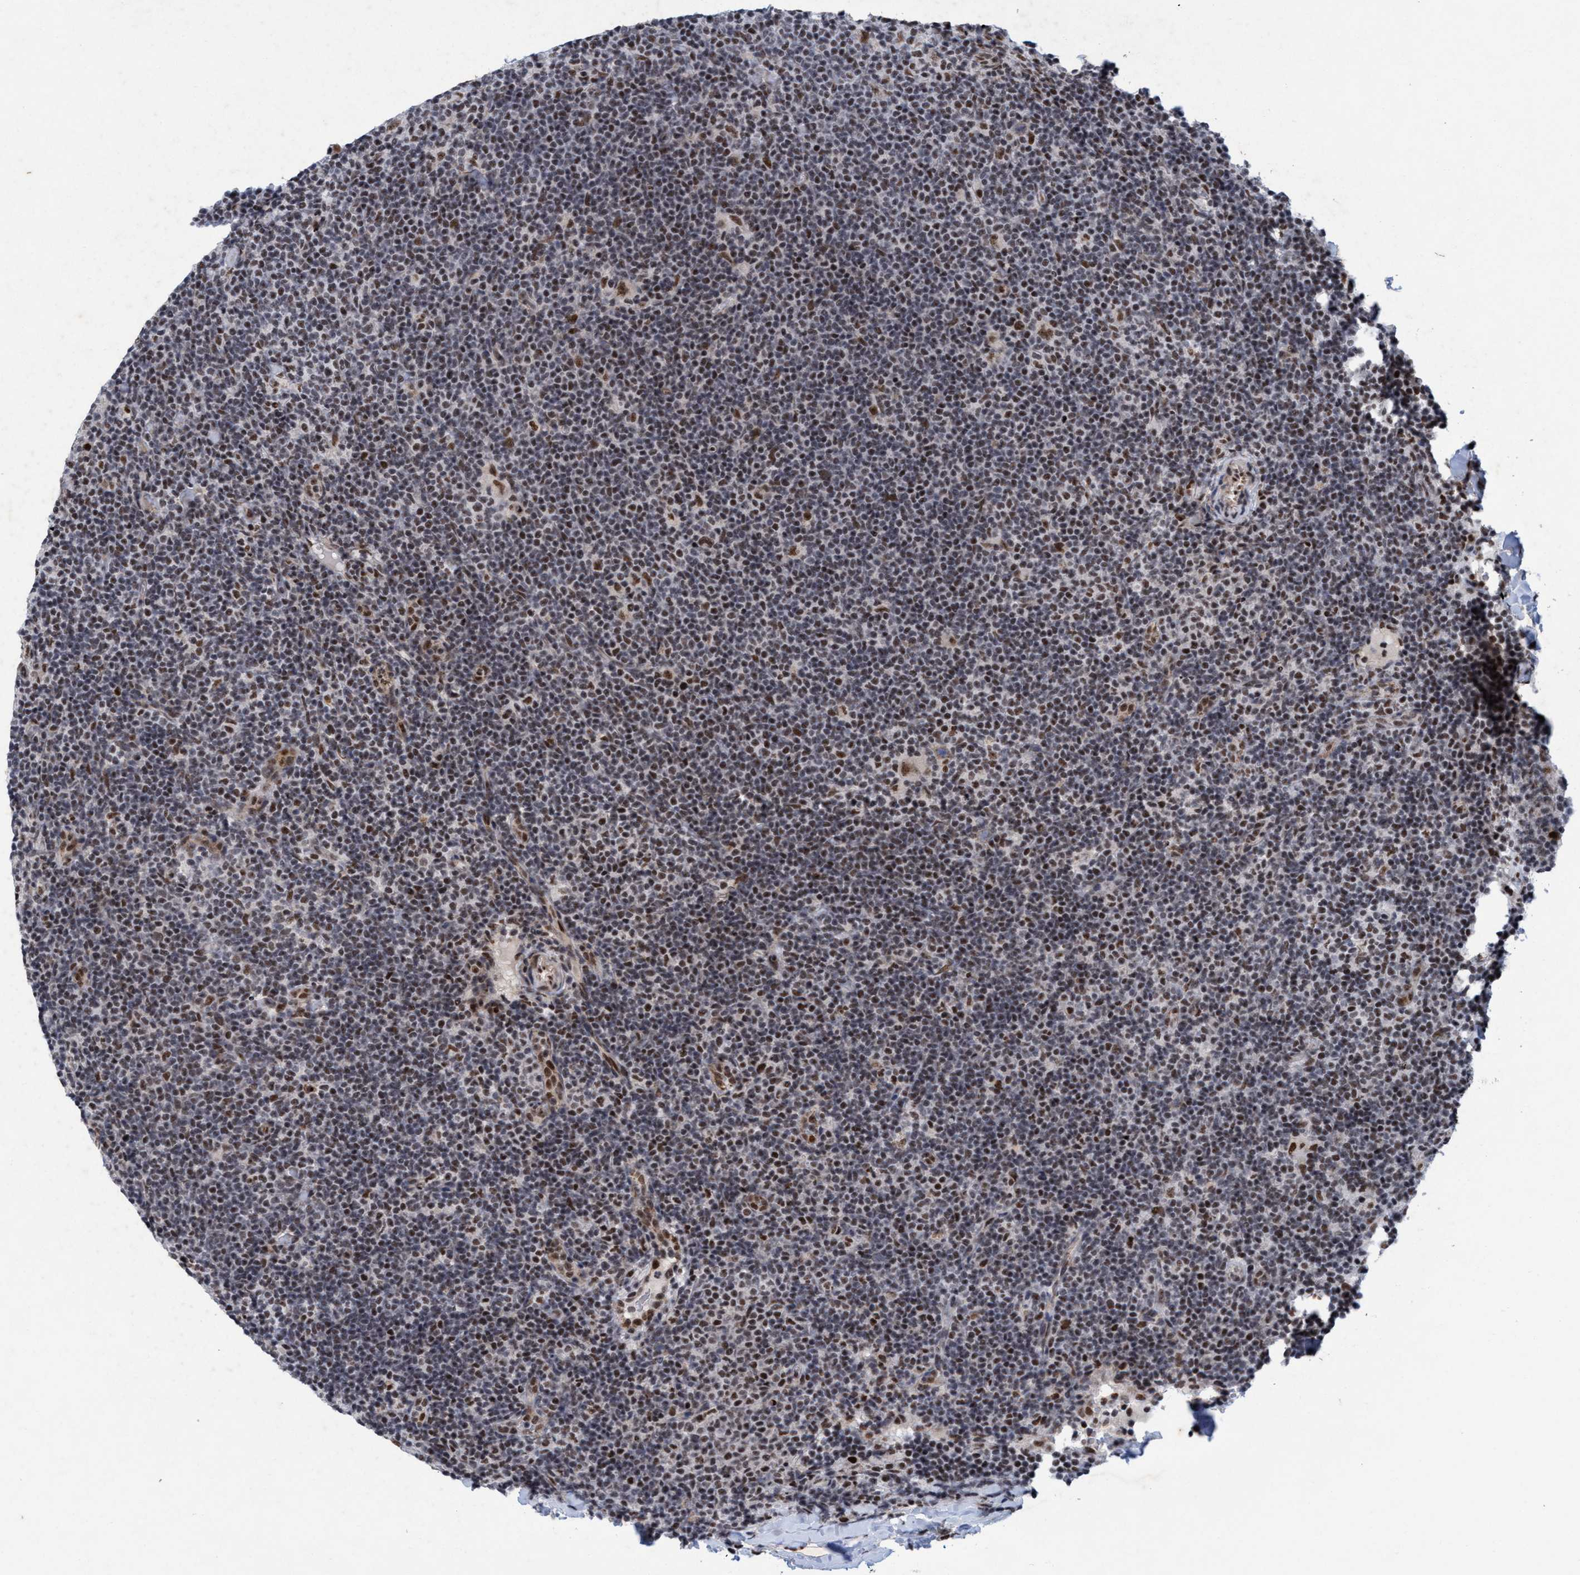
{"staining": {"intensity": "moderate", "quantity": ">75%", "location": "nuclear"}, "tissue": "lymphoma", "cell_type": "Tumor cells", "image_type": "cancer", "snomed": [{"axis": "morphology", "description": "Hodgkin's disease, NOS"}, {"axis": "topography", "description": "Lymph node"}], "caption": "Immunohistochemical staining of lymphoma displays moderate nuclear protein staining in approximately >75% of tumor cells.", "gene": "GLT6D1", "patient": {"sex": "female", "age": 57}}